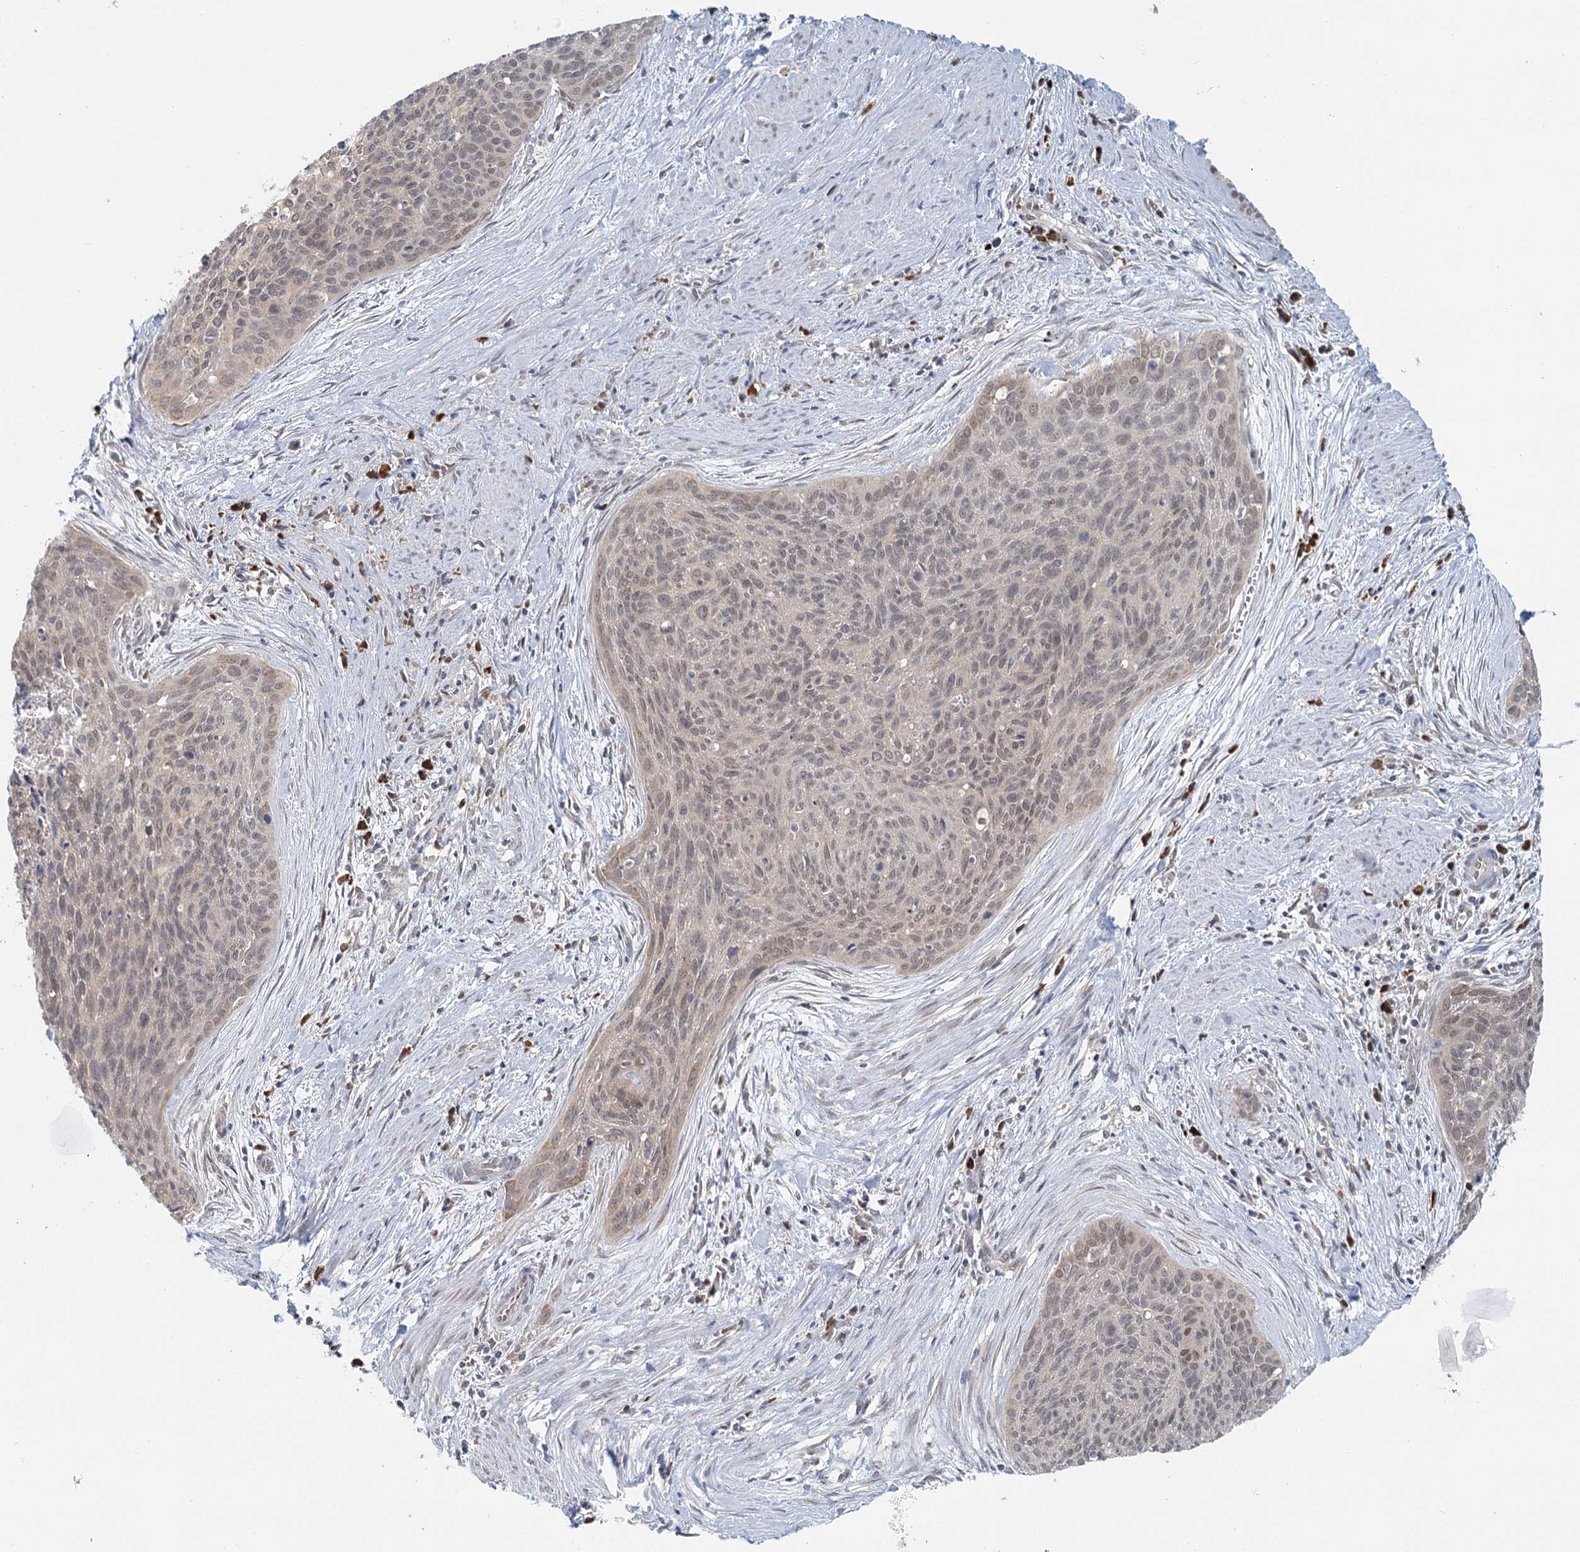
{"staining": {"intensity": "weak", "quantity": "<25%", "location": "nuclear"}, "tissue": "cervical cancer", "cell_type": "Tumor cells", "image_type": "cancer", "snomed": [{"axis": "morphology", "description": "Squamous cell carcinoma, NOS"}, {"axis": "topography", "description": "Cervix"}], "caption": "There is no significant positivity in tumor cells of cervical cancer. (DAB (3,3'-diaminobenzidine) immunohistochemistry with hematoxylin counter stain).", "gene": "ADK", "patient": {"sex": "female", "age": 55}}